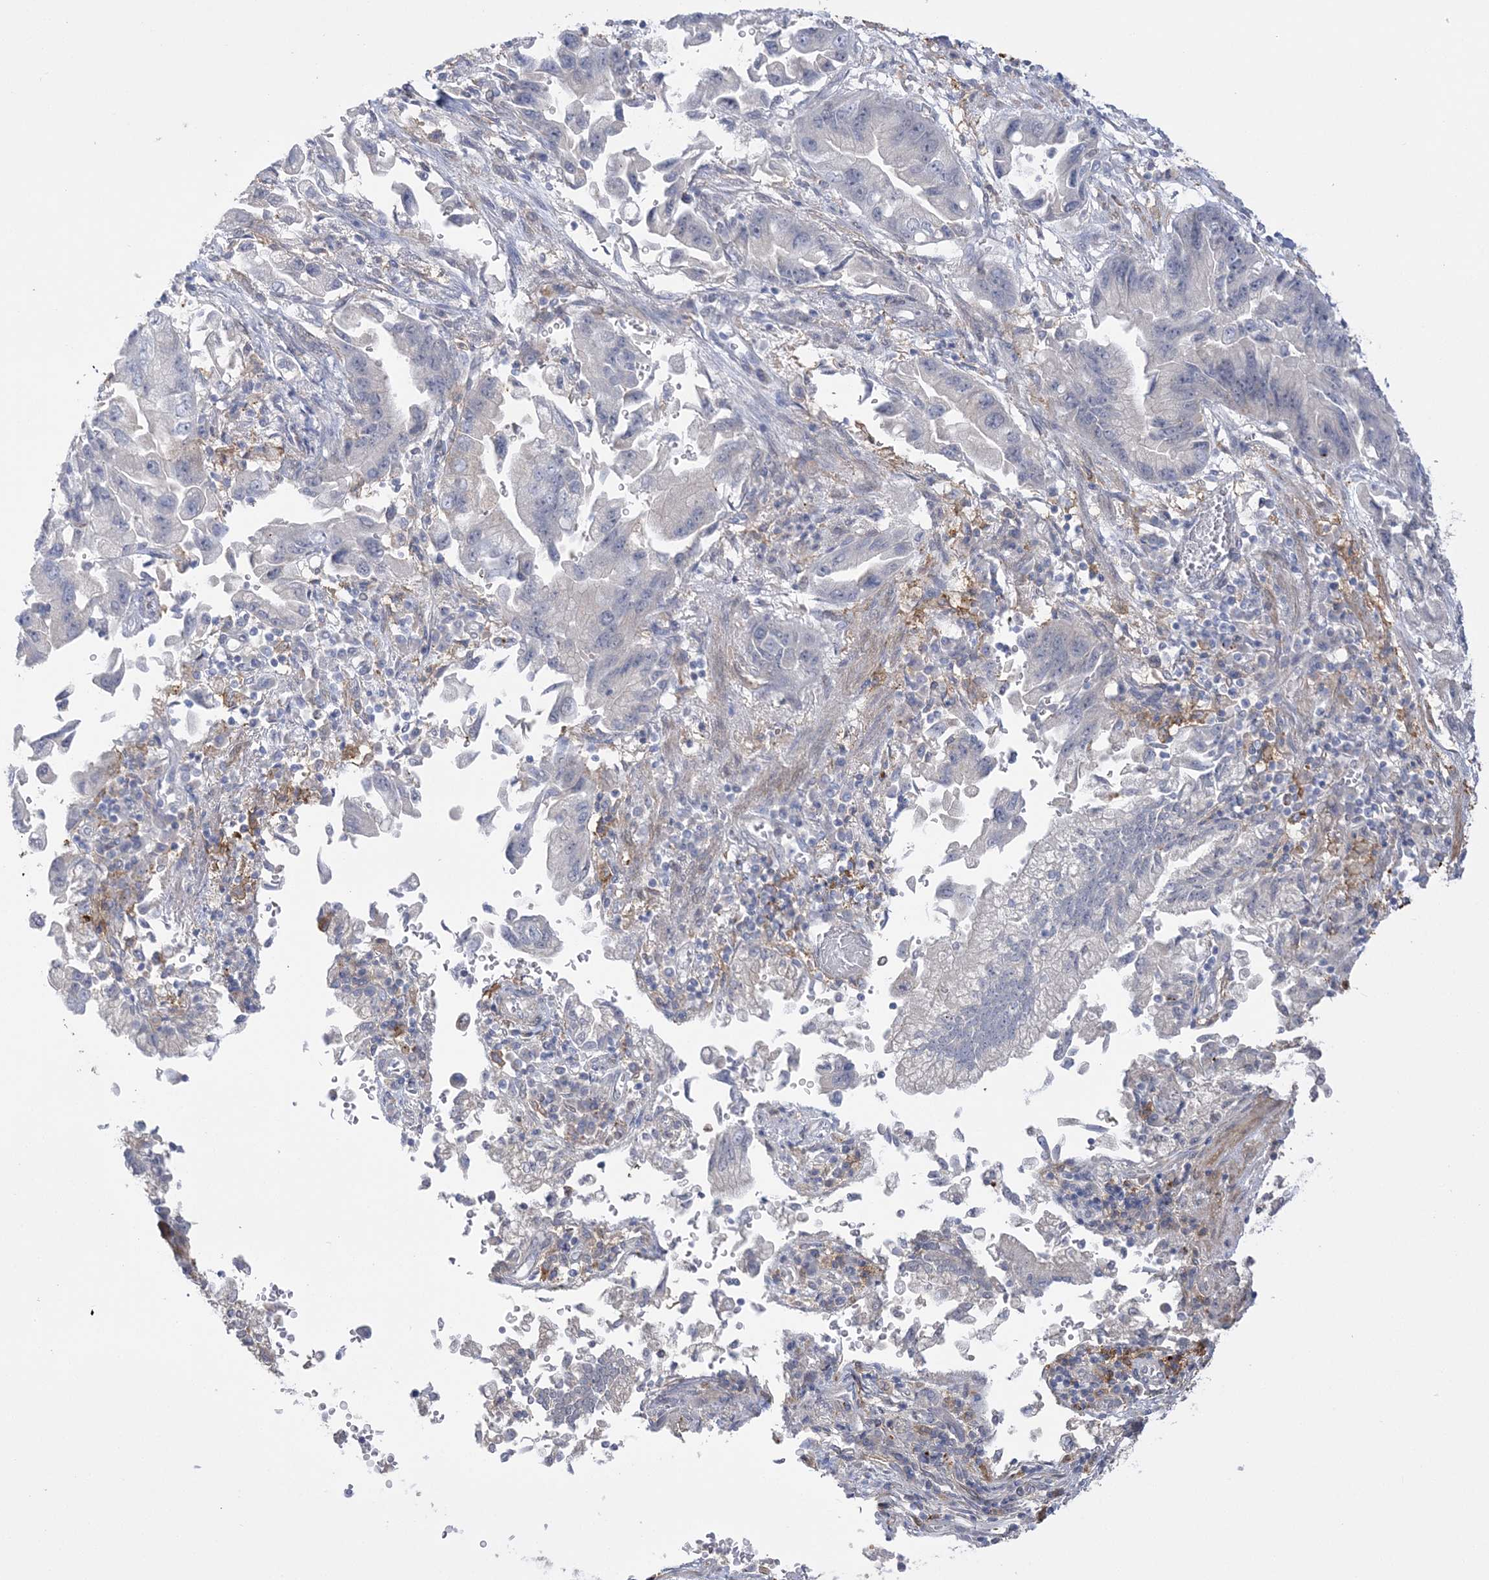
{"staining": {"intensity": "negative", "quantity": "none", "location": "none"}, "tissue": "stomach cancer", "cell_type": "Tumor cells", "image_type": "cancer", "snomed": [{"axis": "morphology", "description": "Adenocarcinoma, NOS"}, {"axis": "topography", "description": "Stomach"}], "caption": "Immunohistochemistry (IHC) histopathology image of adenocarcinoma (stomach) stained for a protein (brown), which reveals no staining in tumor cells.", "gene": "HAAO", "patient": {"sex": "male", "age": 62}}